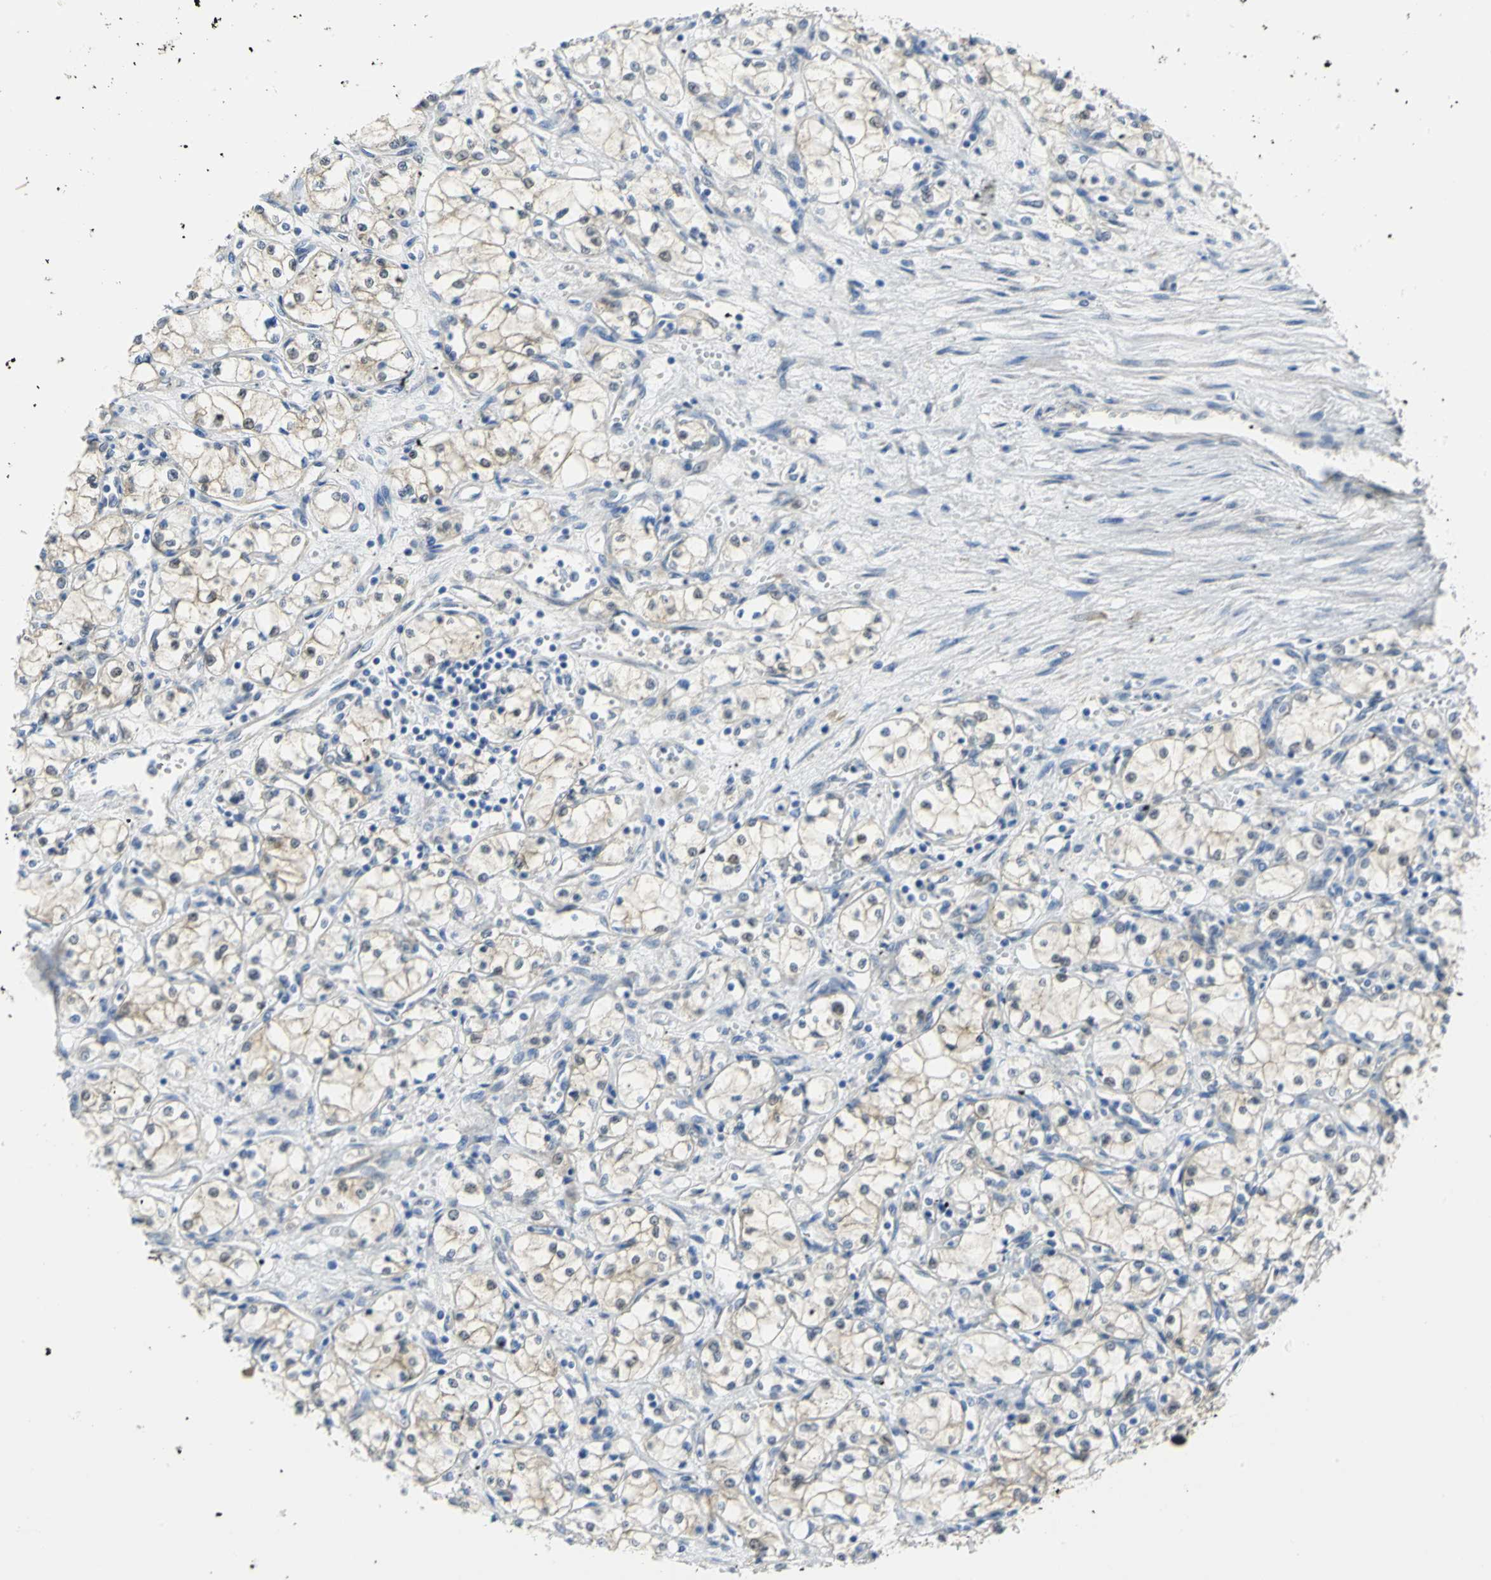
{"staining": {"intensity": "weak", "quantity": "<25%", "location": "cytoplasmic/membranous"}, "tissue": "renal cancer", "cell_type": "Tumor cells", "image_type": "cancer", "snomed": [{"axis": "morphology", "description": "Normal tissue, NOS"}, {"axis": "morphology", "description": "Adenocarcinoma, NOS"}, {"axis": "topography", "description": "Kidney"}], "caption": "The photomicrograph shows no significant expression in tumor cells of renal adenocarcinoma.", "gene": "PGM3", "patient": {"sex": "male", "age": 59}}